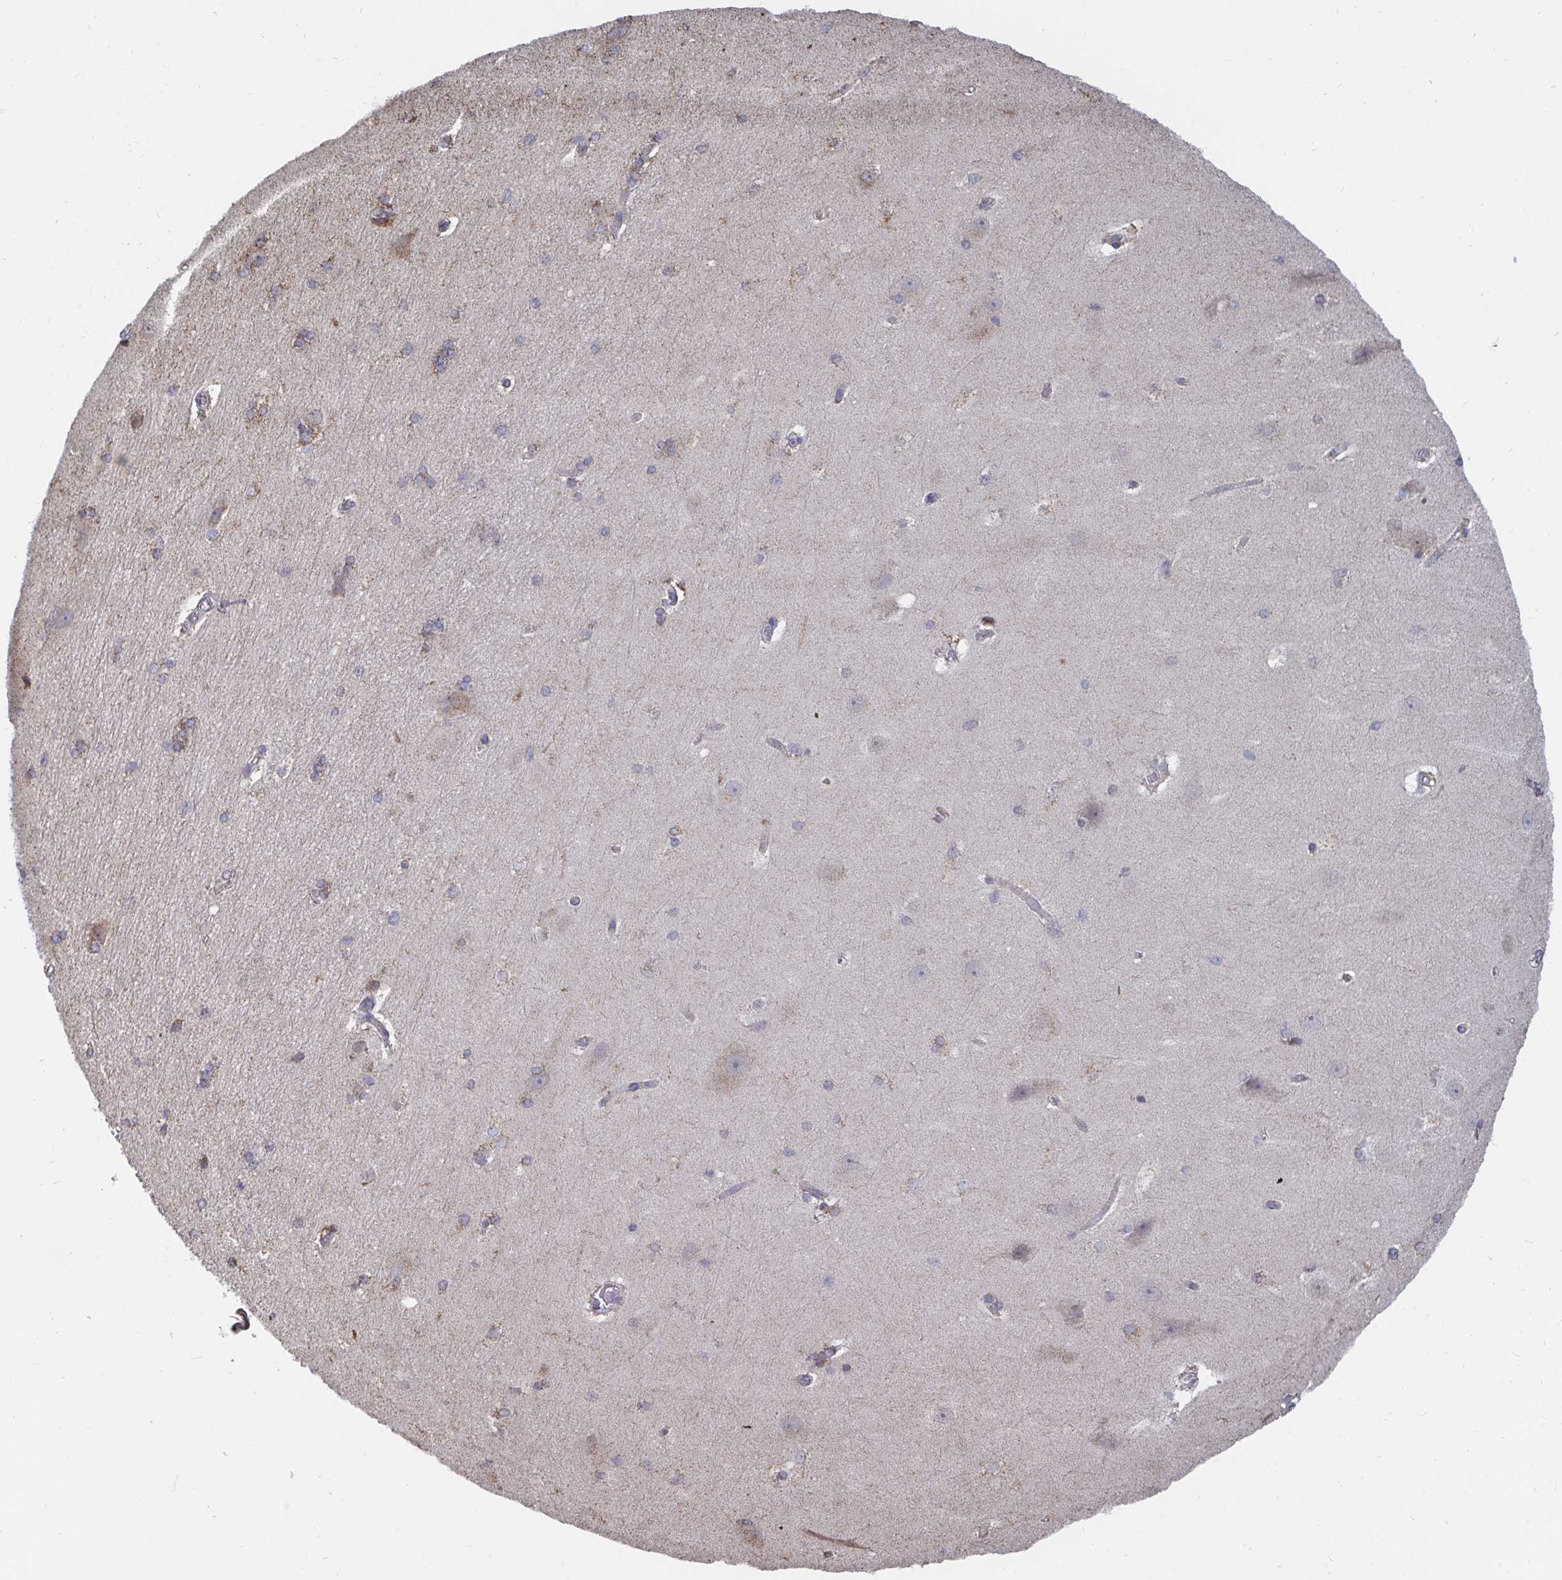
{"staining": {"intensity": "weak", "quantity": "<25%", "location": "cytoplasmic/membranous"}, "tissue": "hippocampus", "cell_type": "Glial cells", "image_type": "normal", "snomed": [{"axis": "morphology", "description": "Normal tissue, NOS"}, {"axis": "topography", "description": "Cerebral cortex"}, {"axis": "topography", "description": "Hippocampus"}], "caption": "DAB immunohistochemical staining of normal human hippocampus displays no significant positivity in glial cells.", "gene": "ELAVL1", "patient": {"sex": "female", "age": 19}}